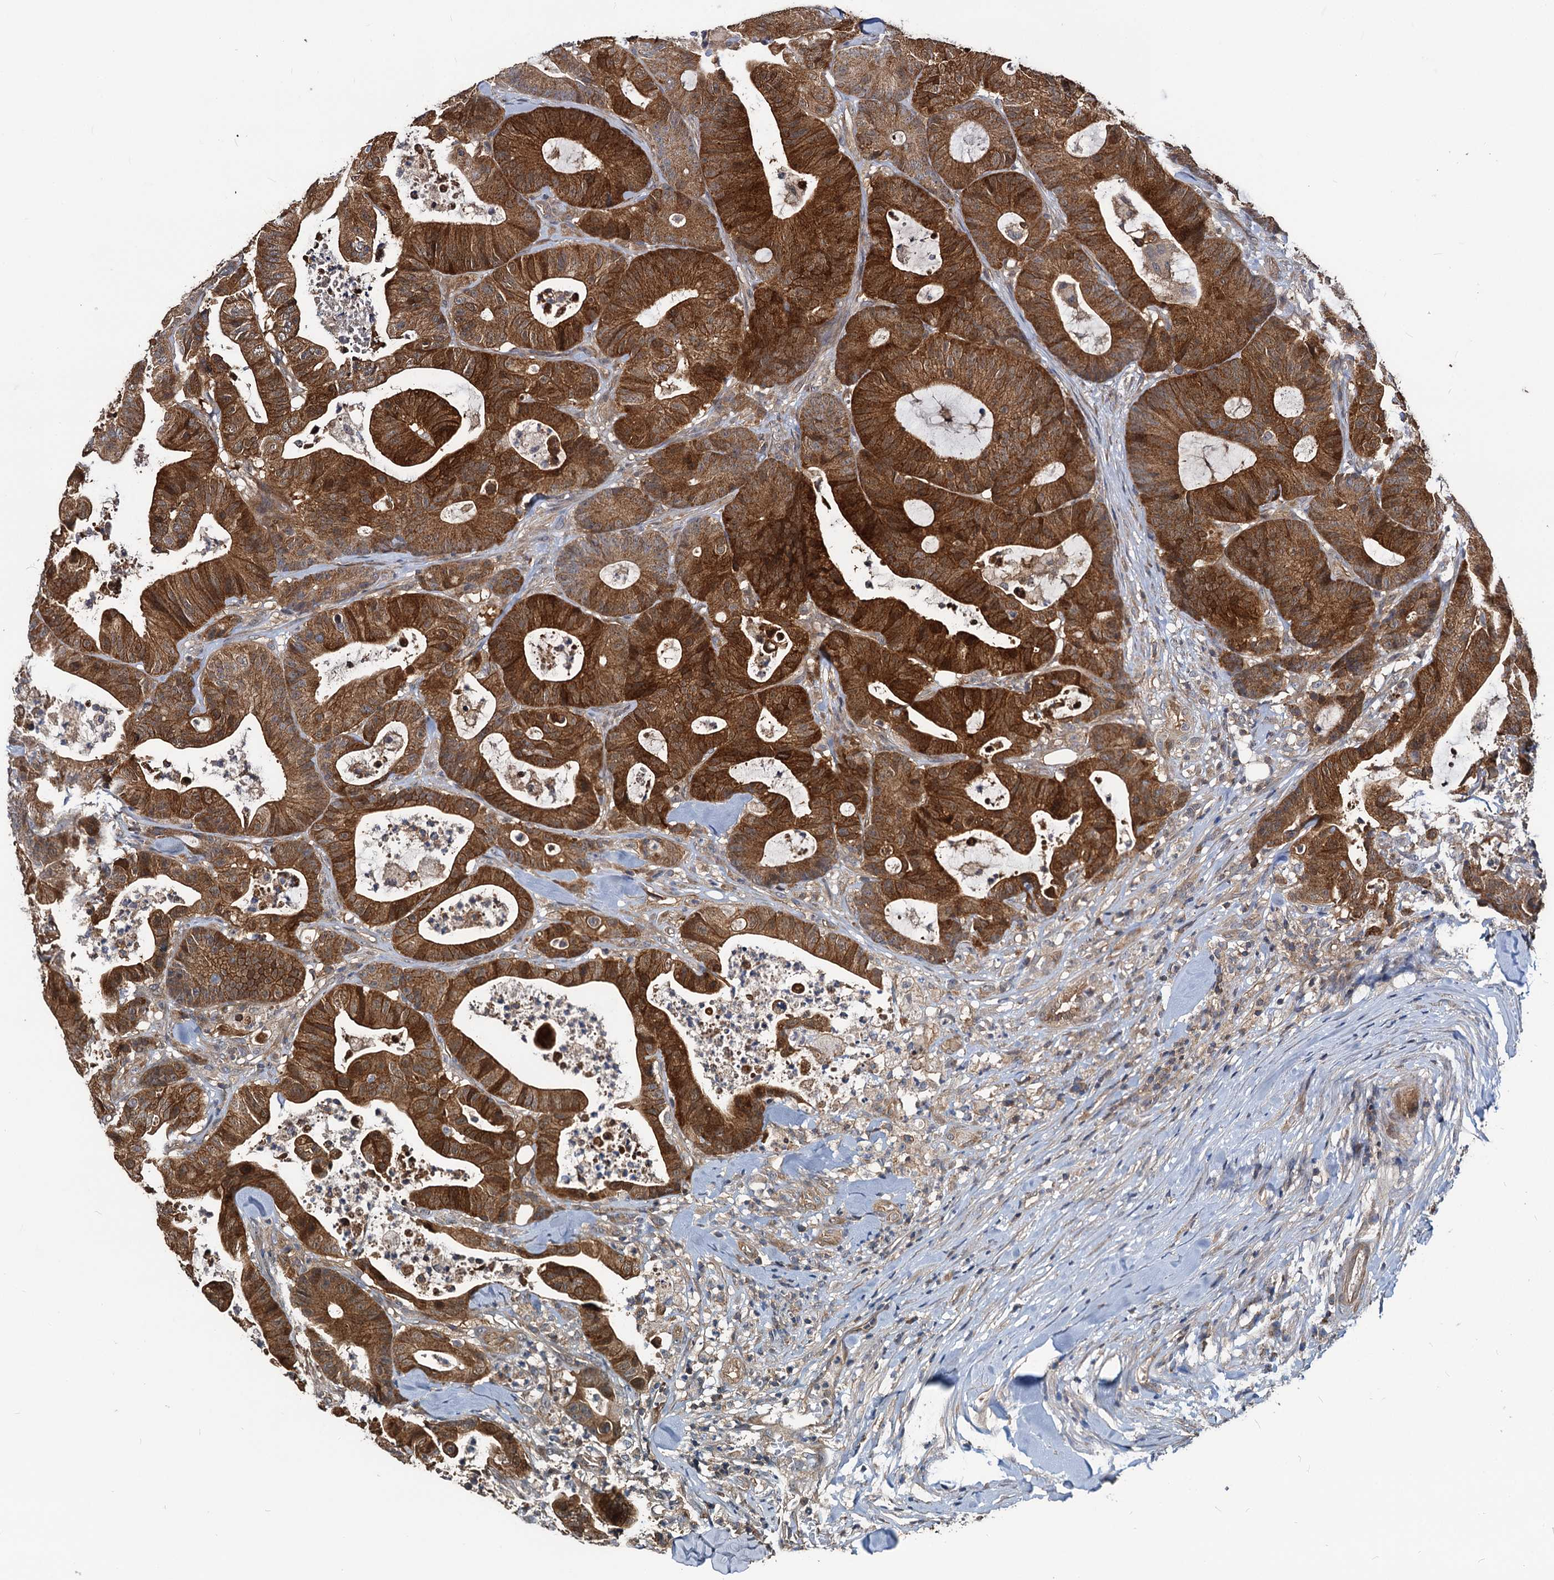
{"staining": {"intensity": "strong", "quantity": ">75%", "location": "cytoplasmic/membranous"}, "tissue": "colorectal cancer", "cell_type": "Tumor cells", "image_type": "cancer", "snomed": [{"axis": "morphology", "description": "Adenocarcinoma, NOS"}, {"axis": "topography", "description": "Colon"}], "caption": "About >75% of tumor cells in colorectal cancer (adenocarcinoma) reveal strong cytoplasmic/membranous protein positivity as visualized by brown immunohistochemical staining.", "gene": "IDI1", "patient": {"sex": "female", "age": 84}}